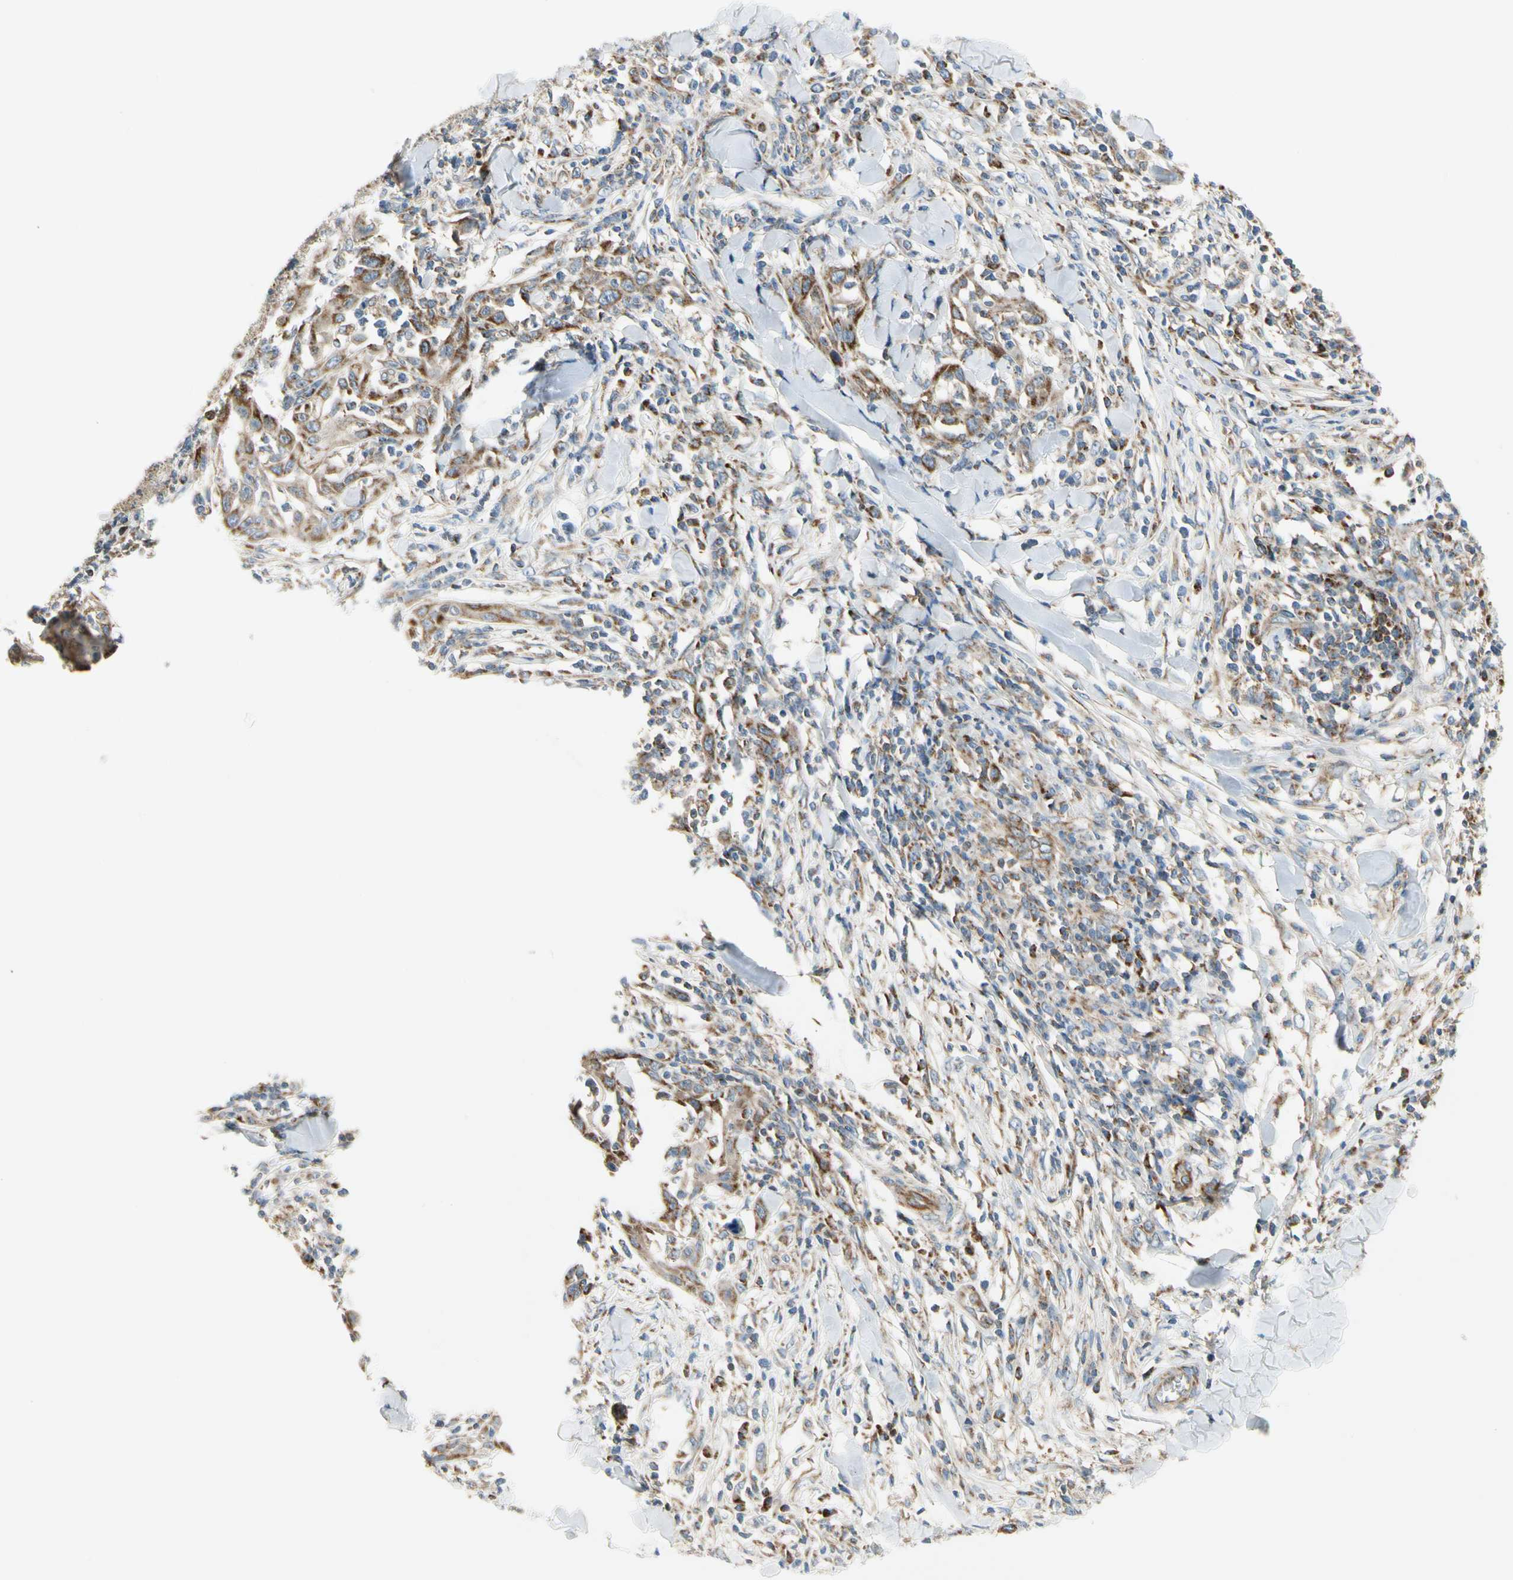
{"staining": {"intensity": "moderate", "quantity": ">75%", "location": "cytoplasmic/membranous"}, "tissue": "skin cancer", "cell_type": "Tumor cells", "image_type": "cancer", "snomed": [{"axis": "morphology", "description": "Squamous cell carcinoma, NOS"}, {"axis": "topography", "description": "Skin"}], "caption": "A micrograph of skin cancer (squamous cell carcinoma) stained for a protein exhibits moderate cytoplasmic/membranous brown staining in tumor cells.", "gene": "TBC1D10A", "patient": {"sex": "male", "age": 24}}